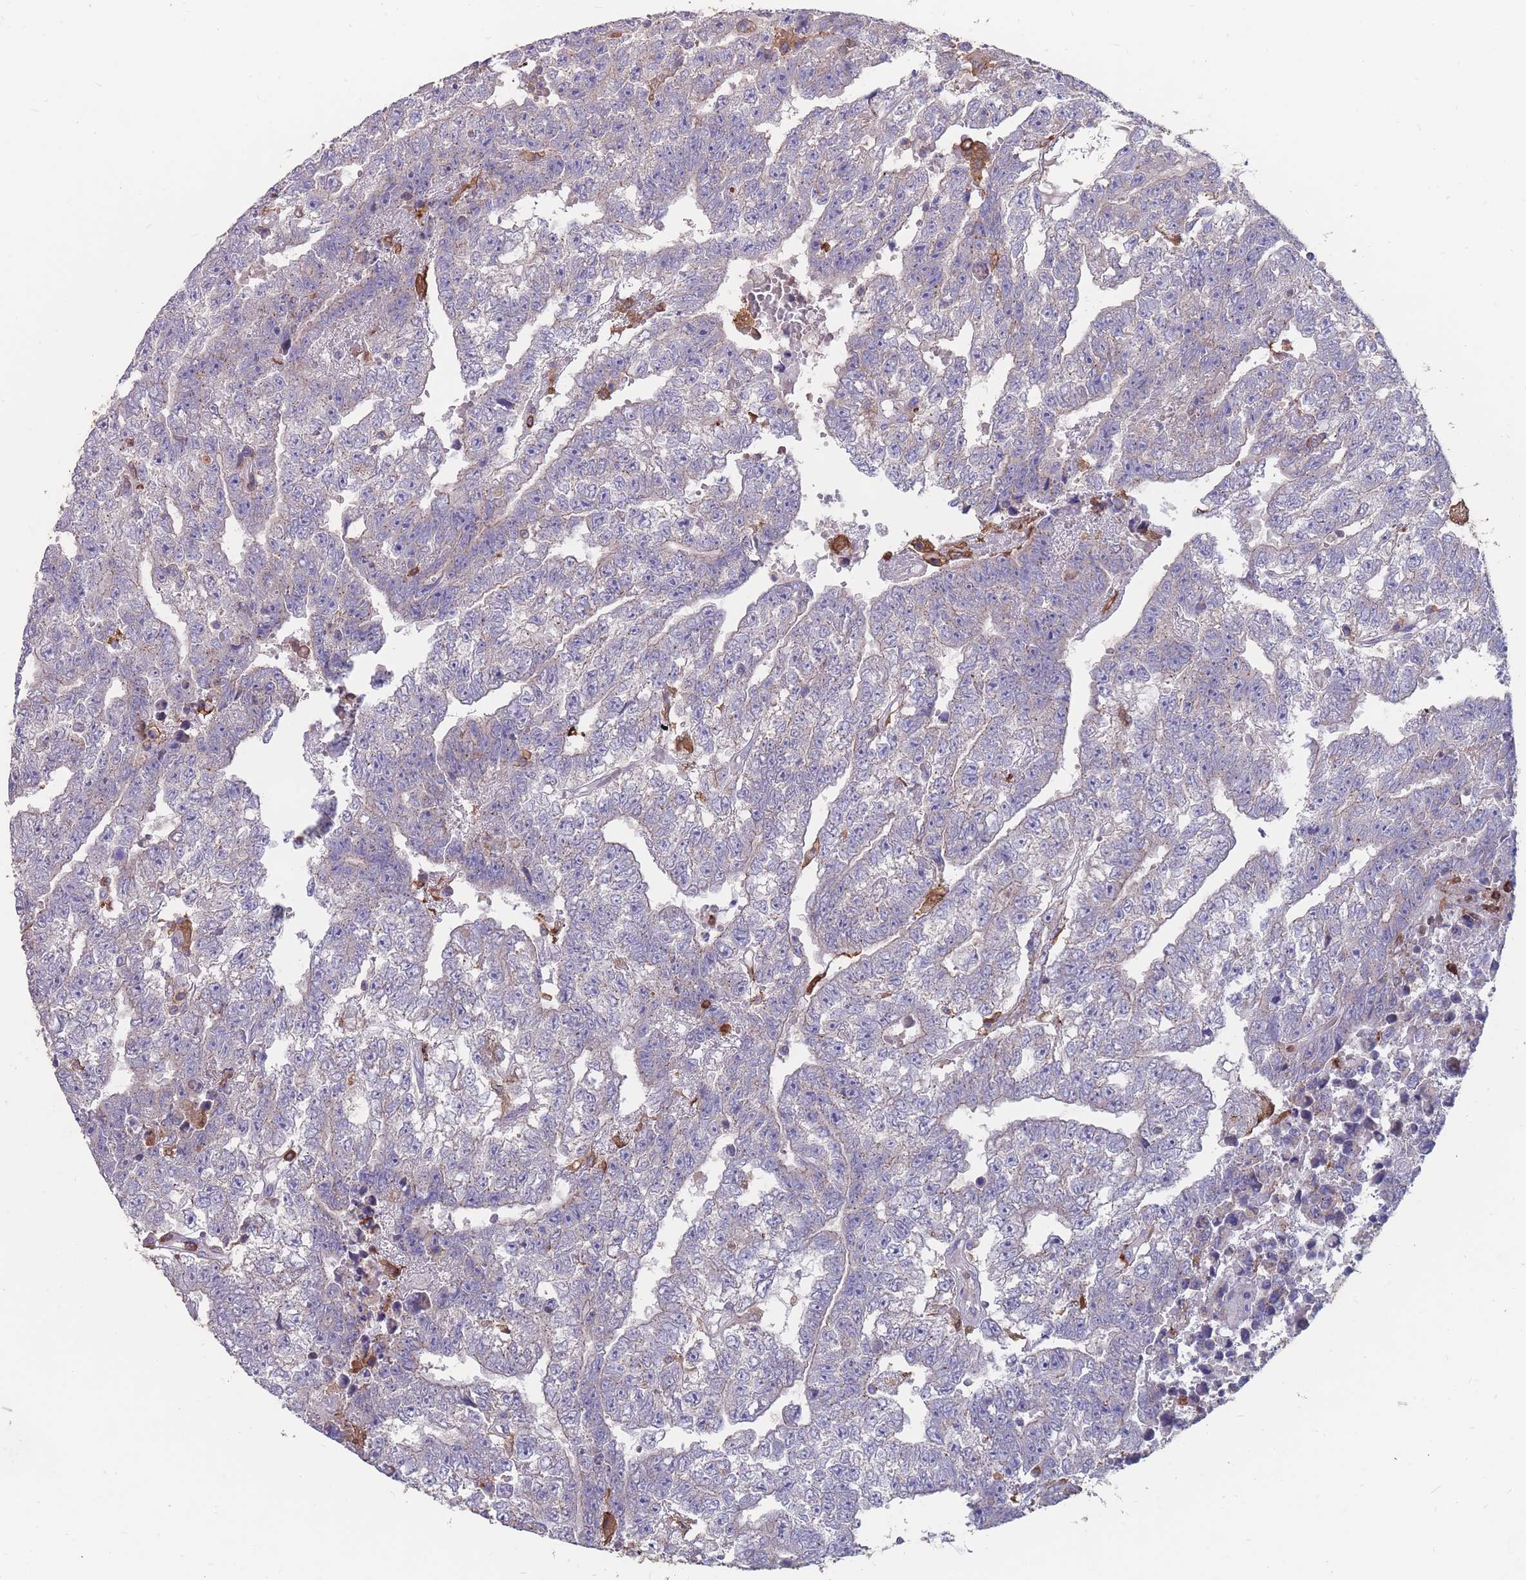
{"staining": {"intensity": "negative", "quantity": "none", "location": "none"}, "tissue": "testis cancer", "cell_type": "Tumor cells", "image_type": "cancer", "snomed": [{"axis": "morphology", "description": "Carcinoma, Embryonal, NOS"}, {"axis": "topography", "description": "Testis"}], "caption": "The immunohistochemistry micrograph has no significant expression in tumor cells of embryonal carcinoma (testis) tissue.", "gene": "CD33", "patient": {"sex": "male", "age": 25}}